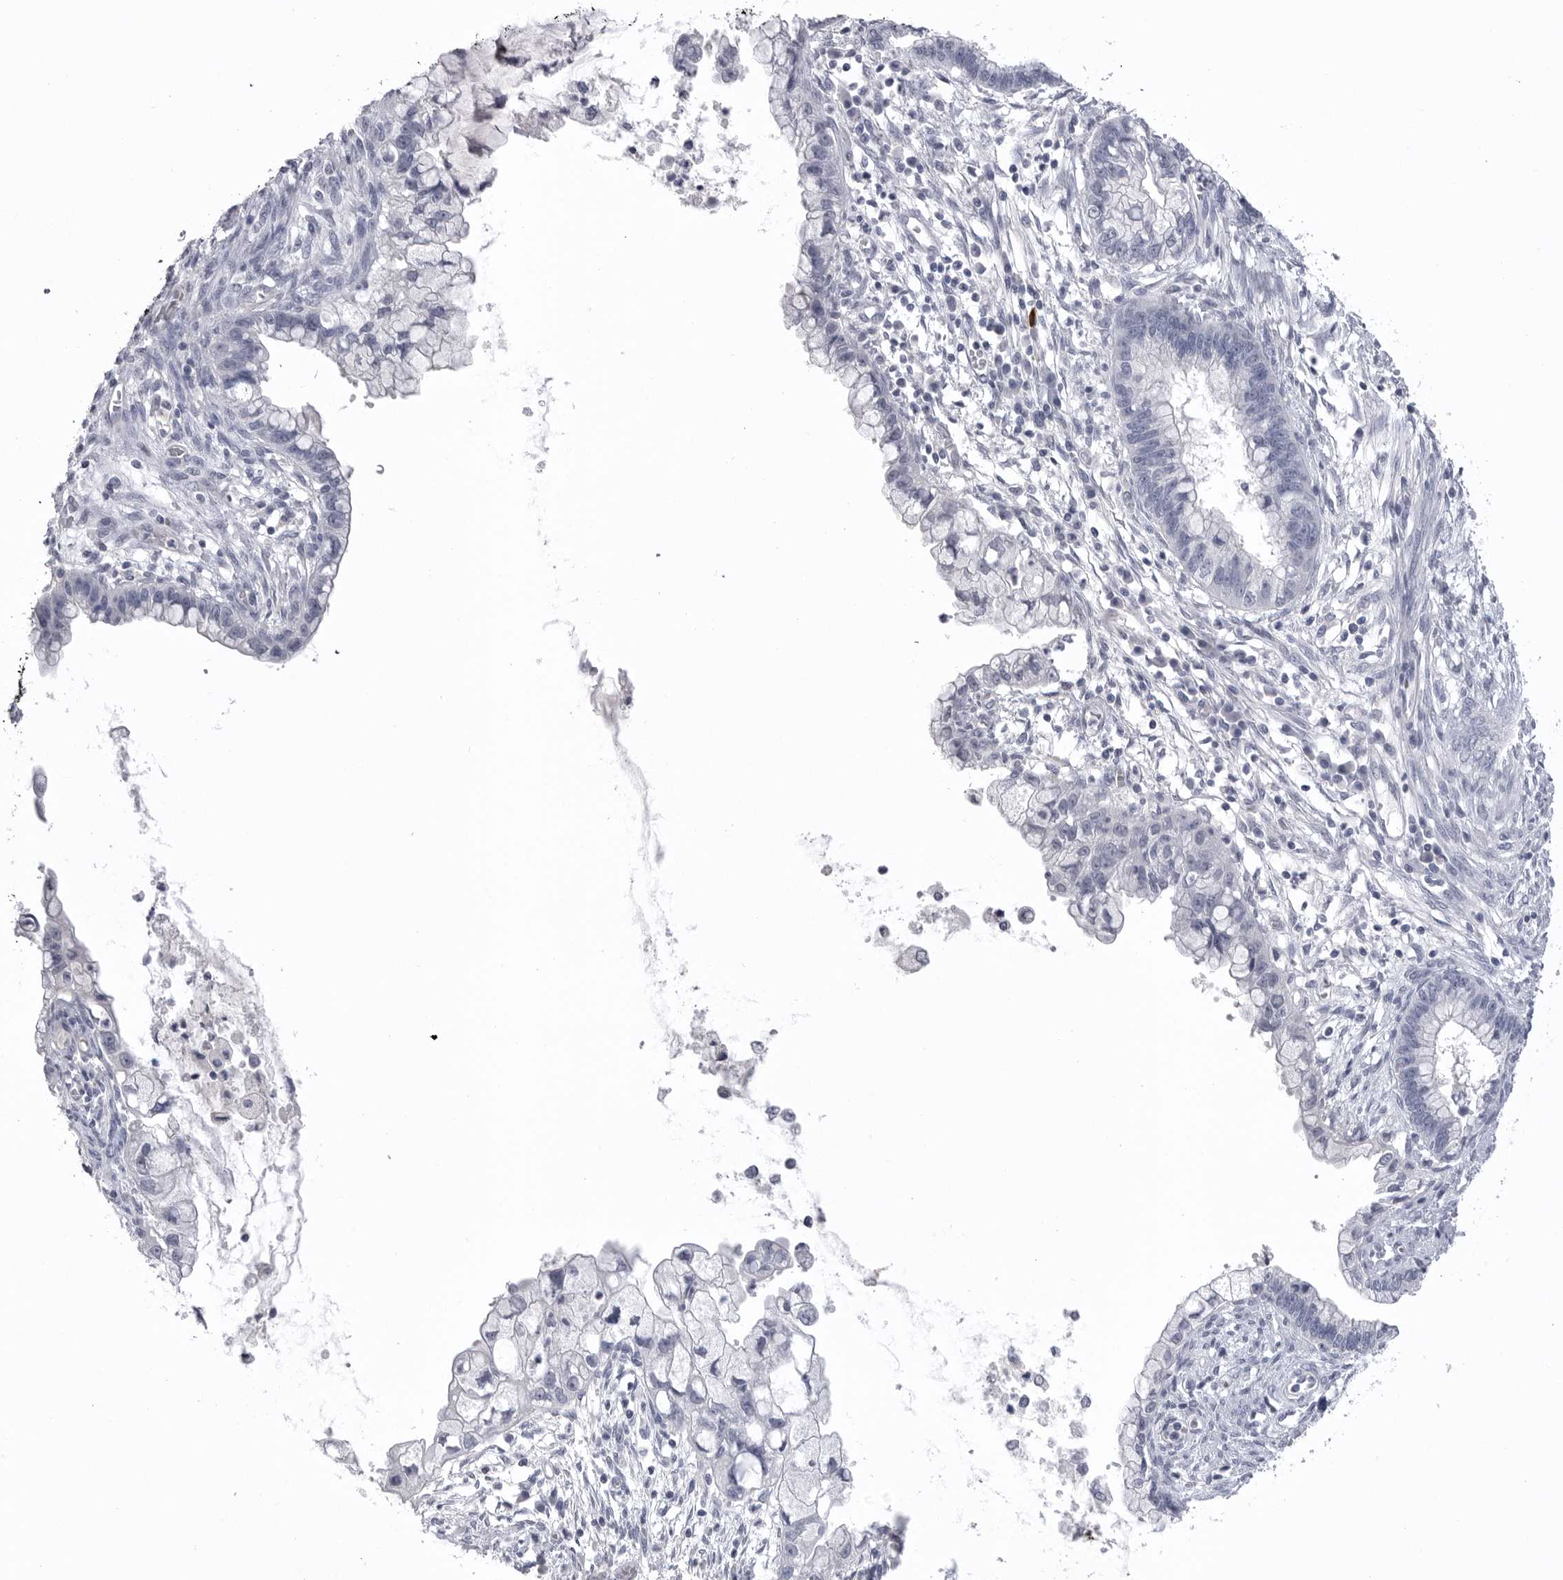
{"staining": {"intensity": "negative", "quantity": "none", "location": "none"}, "tissue": "cervical cancer", "cell_type": "Tumor cells", "image_type": "cancer", "snomed": [{"axis": "morphology", "description": "Adenocarcinoma, NOS"}, {"axis": "topography", "description": "Cervix"}], "caption": "A photomicrograph of cervical cancer stained for a protein reveals no brown staining in tumor cells.", "gene": "DLGAP3", "patient": {"sex": "female", "age": 44}}